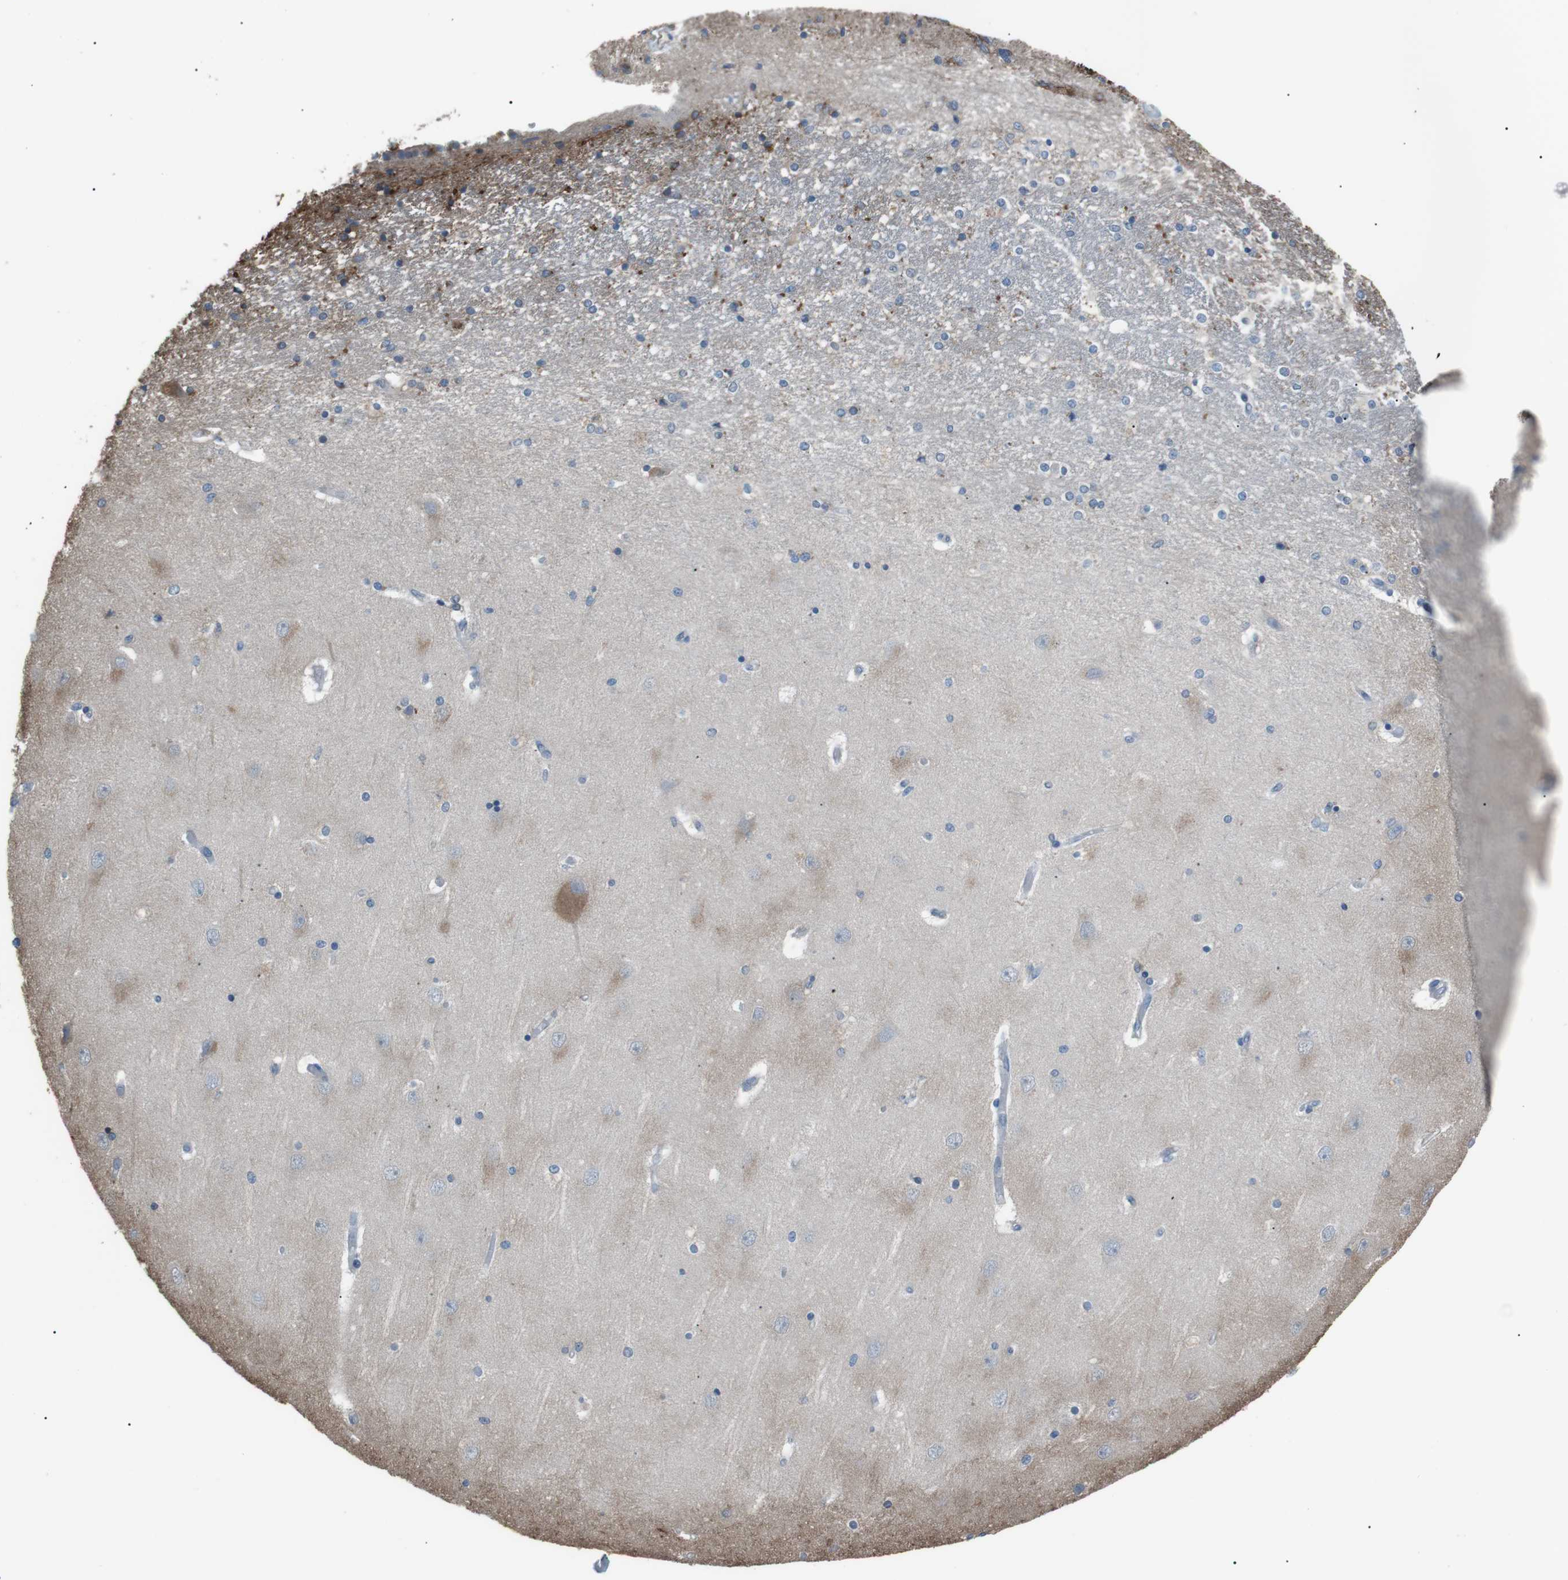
{"staining": {"intensity": "negative", "quantity": "none", "location": "none"}, "tissue": "hippocampus", "cell_type": "Glial cells", "image_type": "normal", "snomed": [{"axis": "morphology", "description": "Normal tissue, NOS"}, {"axis": "topography", "description": "Hippocampus"}], "caption": "Hippocampus stained for a protein using IHC displays no staining glial cells.", "gene": "CDH26", "patient": {"sex": "female", "age": 54}}